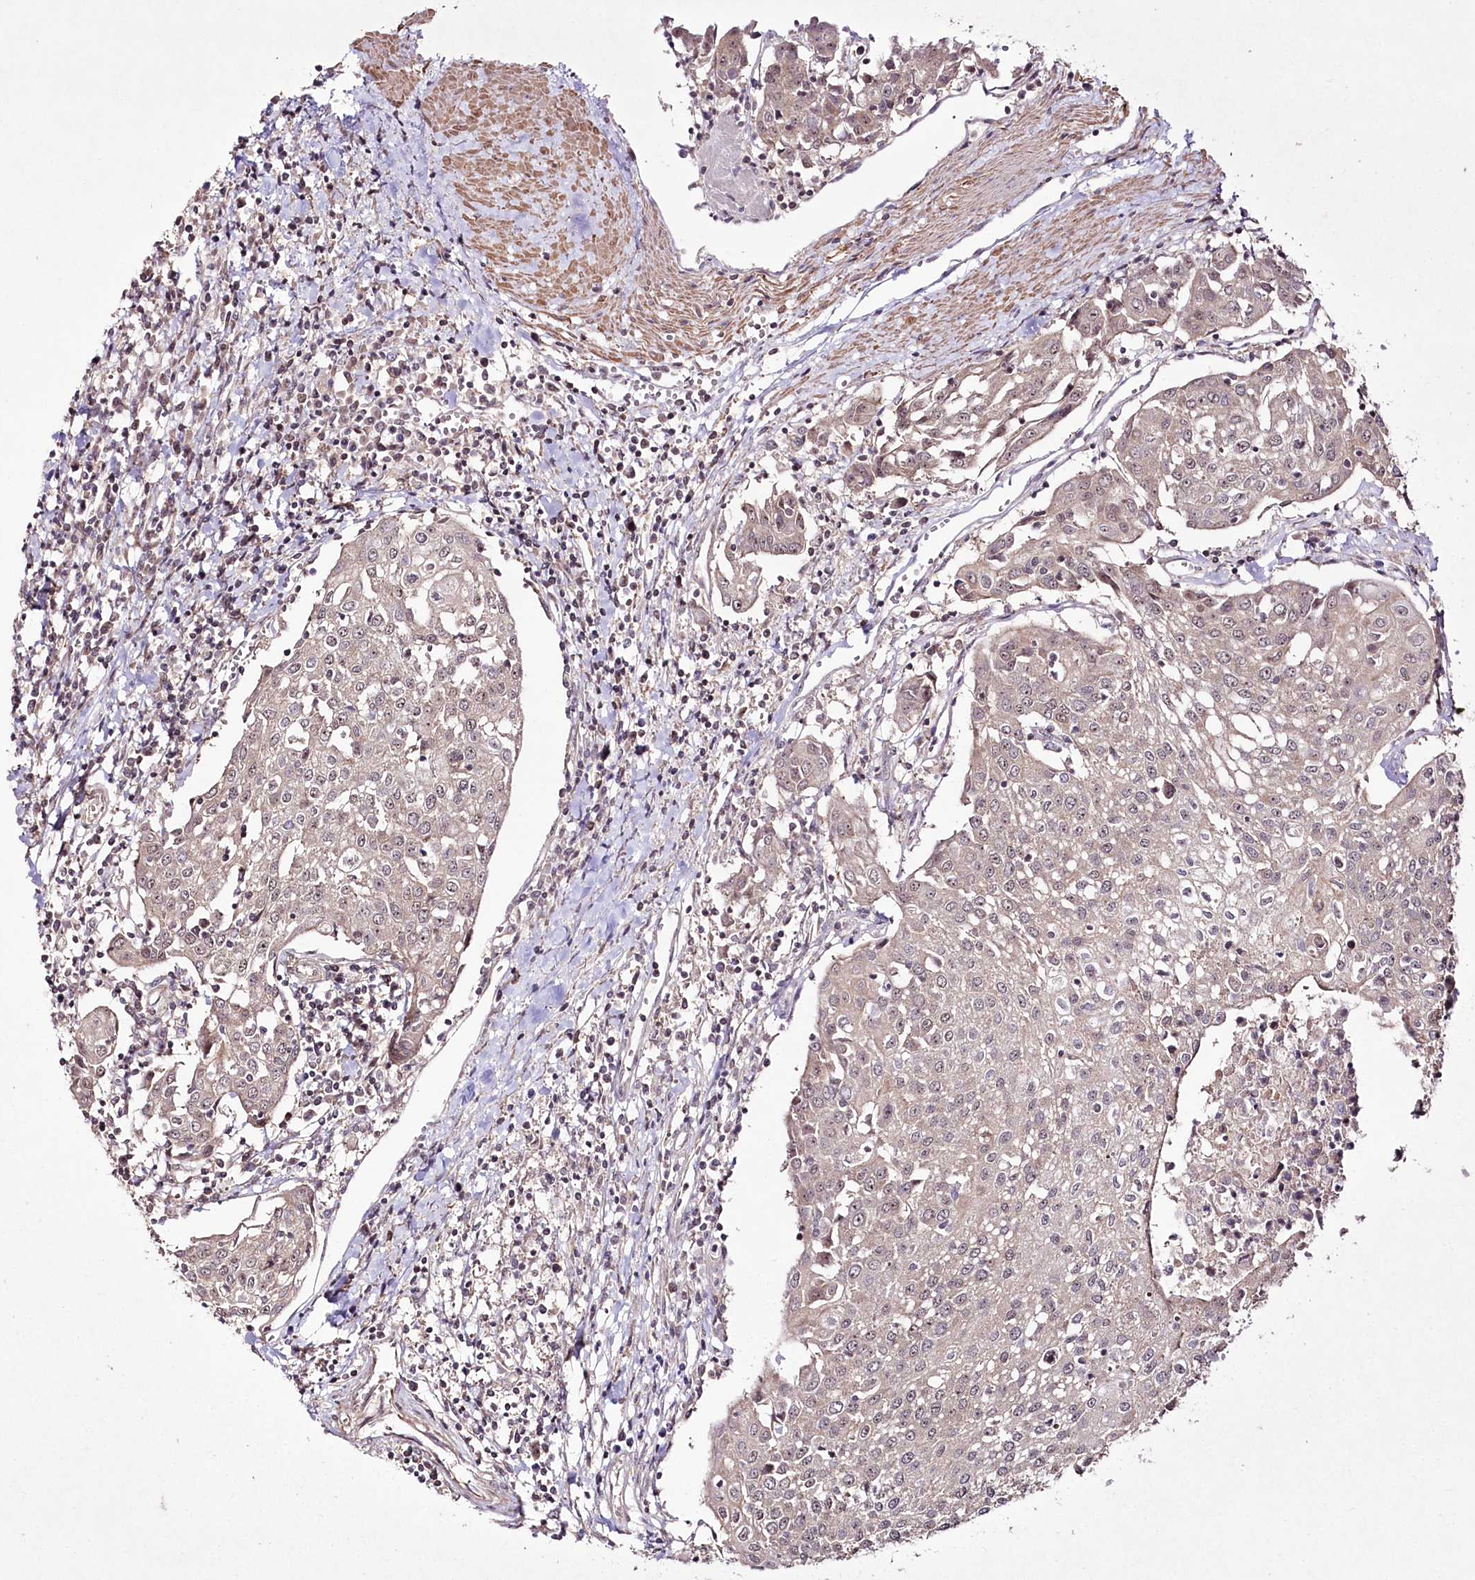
{"staining": {"intensity": "negative", "quantity": "none", "location": "none"}, "tissue": "urothelial cancer", "cell_type": "Tumor cells", "image_type": "cancer", "snomed": [{"axis": "morphology", "description": "Urothelial carcinoma, High grade"}, {"axis": "topography", "description": "Urinary bladder"}], "caption": "This is an IHC histopathology image of human urothelial carcinoma (high-grade). There is no positivity in tumor cells.", "gene": "CCDC59", "patient": {"sex": "female", "age": 85}}